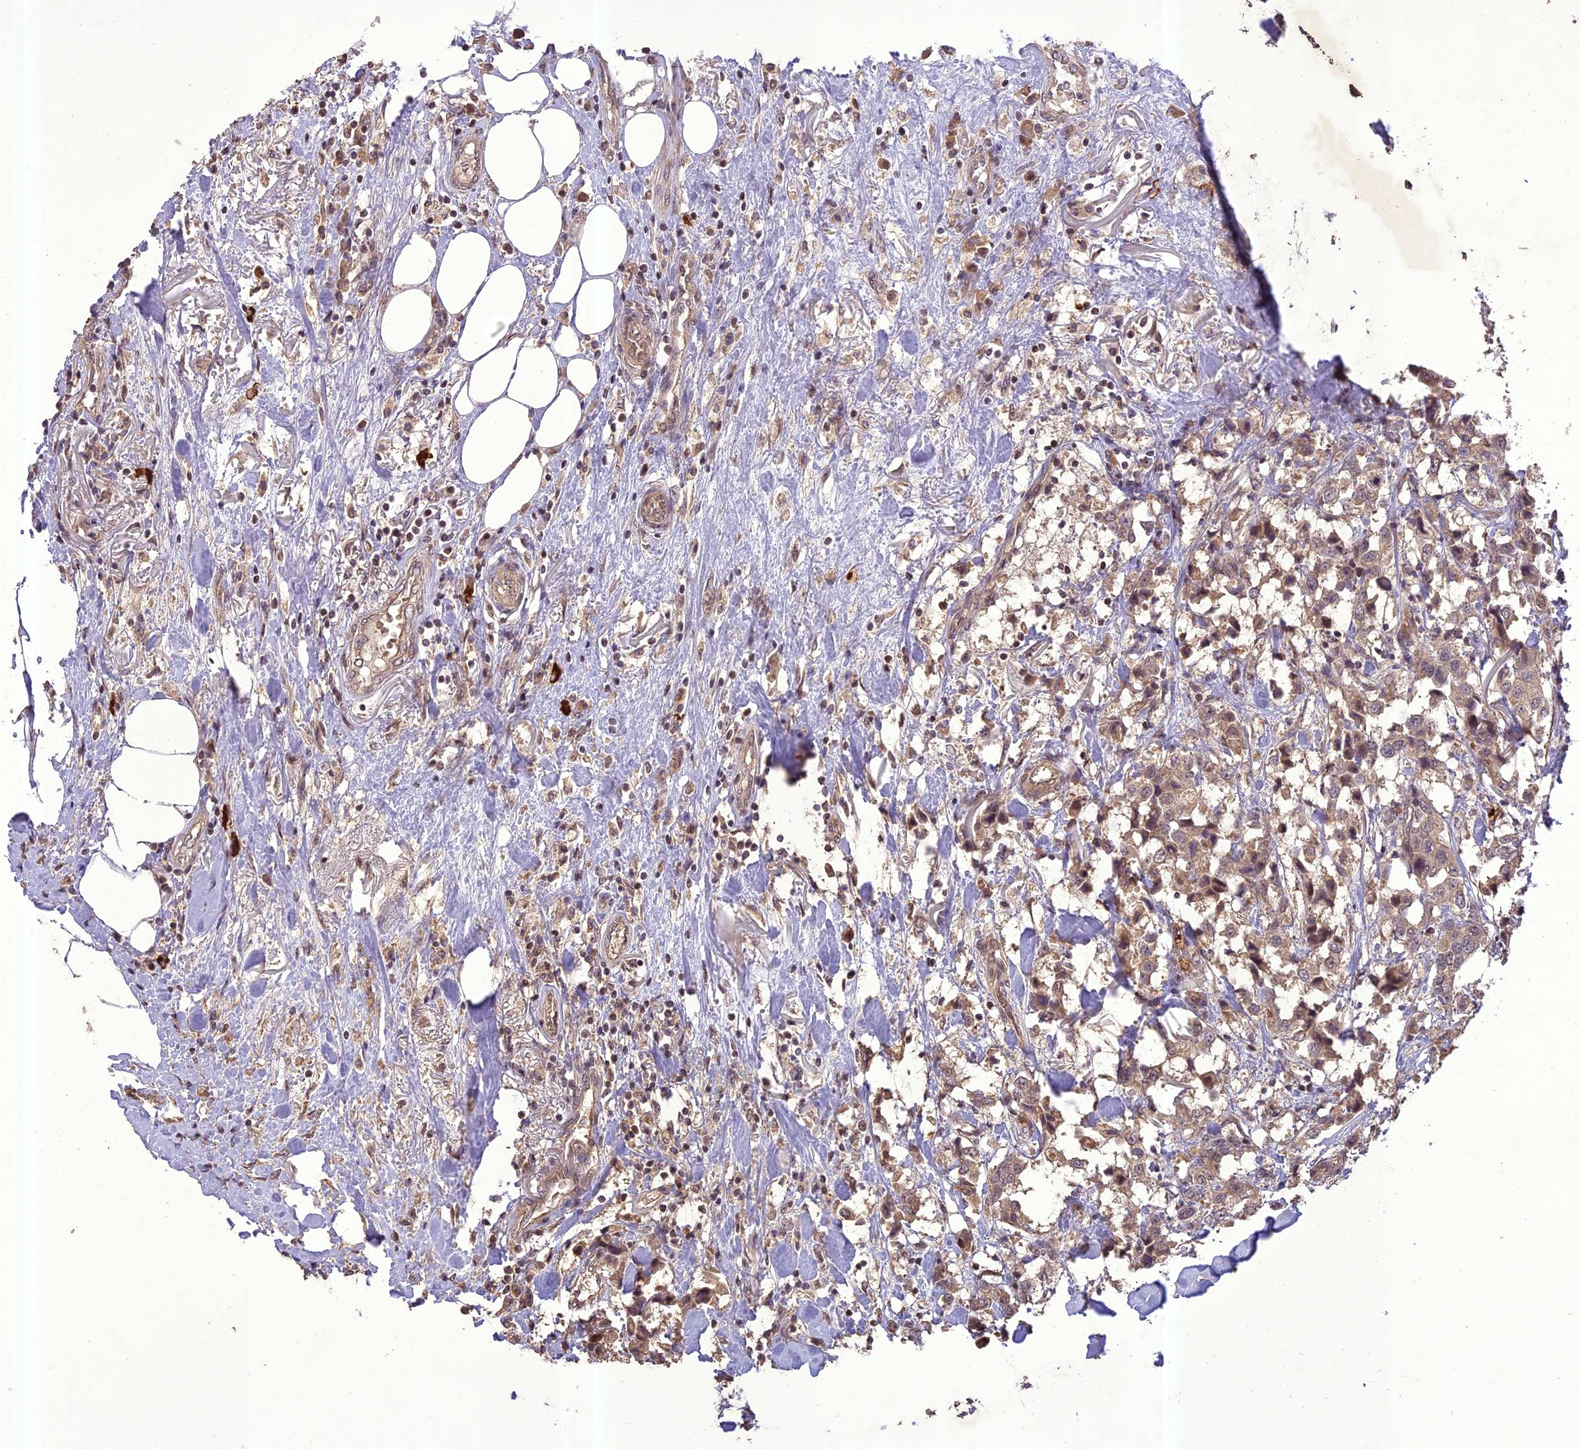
{"staining": {"intensity": "weak", "quantity": ">75%", "location": "cytoplasmic/membranous"}, "tissue": "breast cancer", "cell_type": "Tumor cells", "image_type": "cancer", "snomed": [{"axis": "morphology", "description": "Duct carcinoma"}, {"axis": "topography", "description": "Breast"}], "caption": "Tumor cells exhibit low levels of weak cytoplasmic/membranous positivity in approximately >75% of cells in breast cancer.", "gene": "TIGD7", "patient": {"sex": "female", "age": 80}}